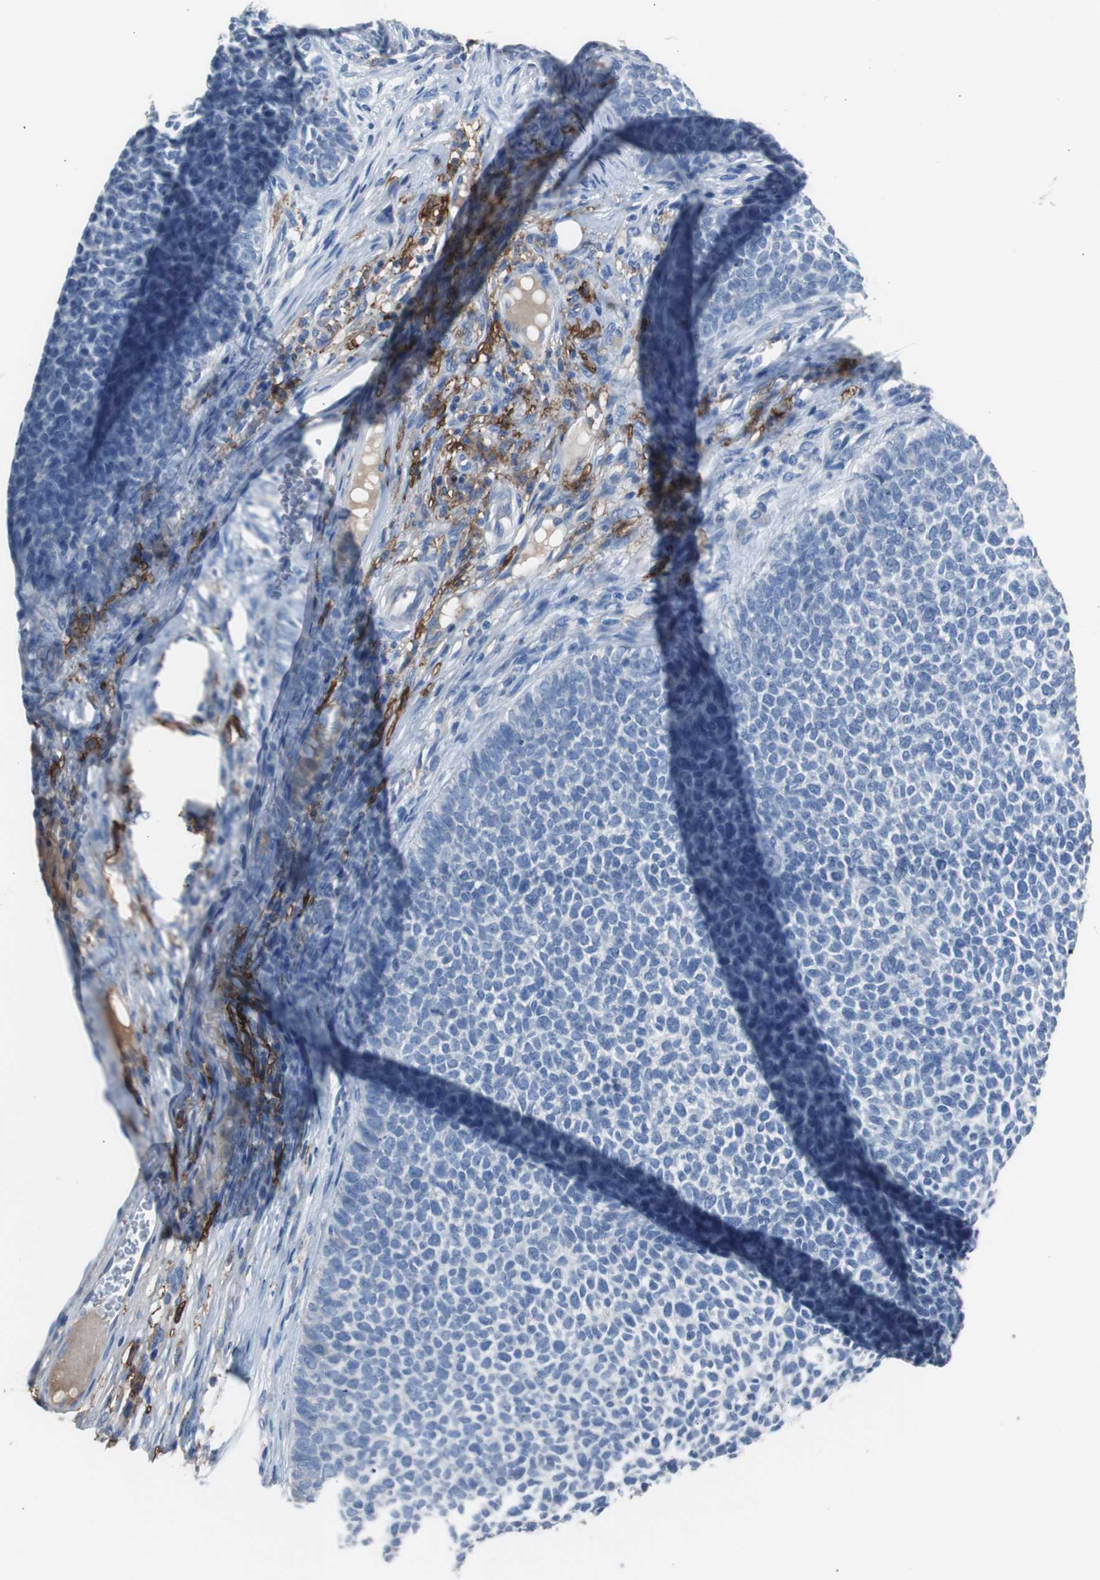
{"staining": {"intensity": "negative", "quantity": "none", "location": "none"}, "tissue": "skin cancer", "cell_type": "Tumor cells", "image_type": "cancer", "snomed": [{"axis": "morphology", "description": "Basal cell carcinoma"}, {"axis": "topography", "description": "Skin"}], "caption": "This micrograph is of skin basal cell carcinoma stained with immunohistochemistry (IHC) to label a protein in brown with the nuclei are counter-stained blue. There is no expression in tumor cells.", "gene": "FCGR2B", "patient": {"sex": "female", "age": 84}}